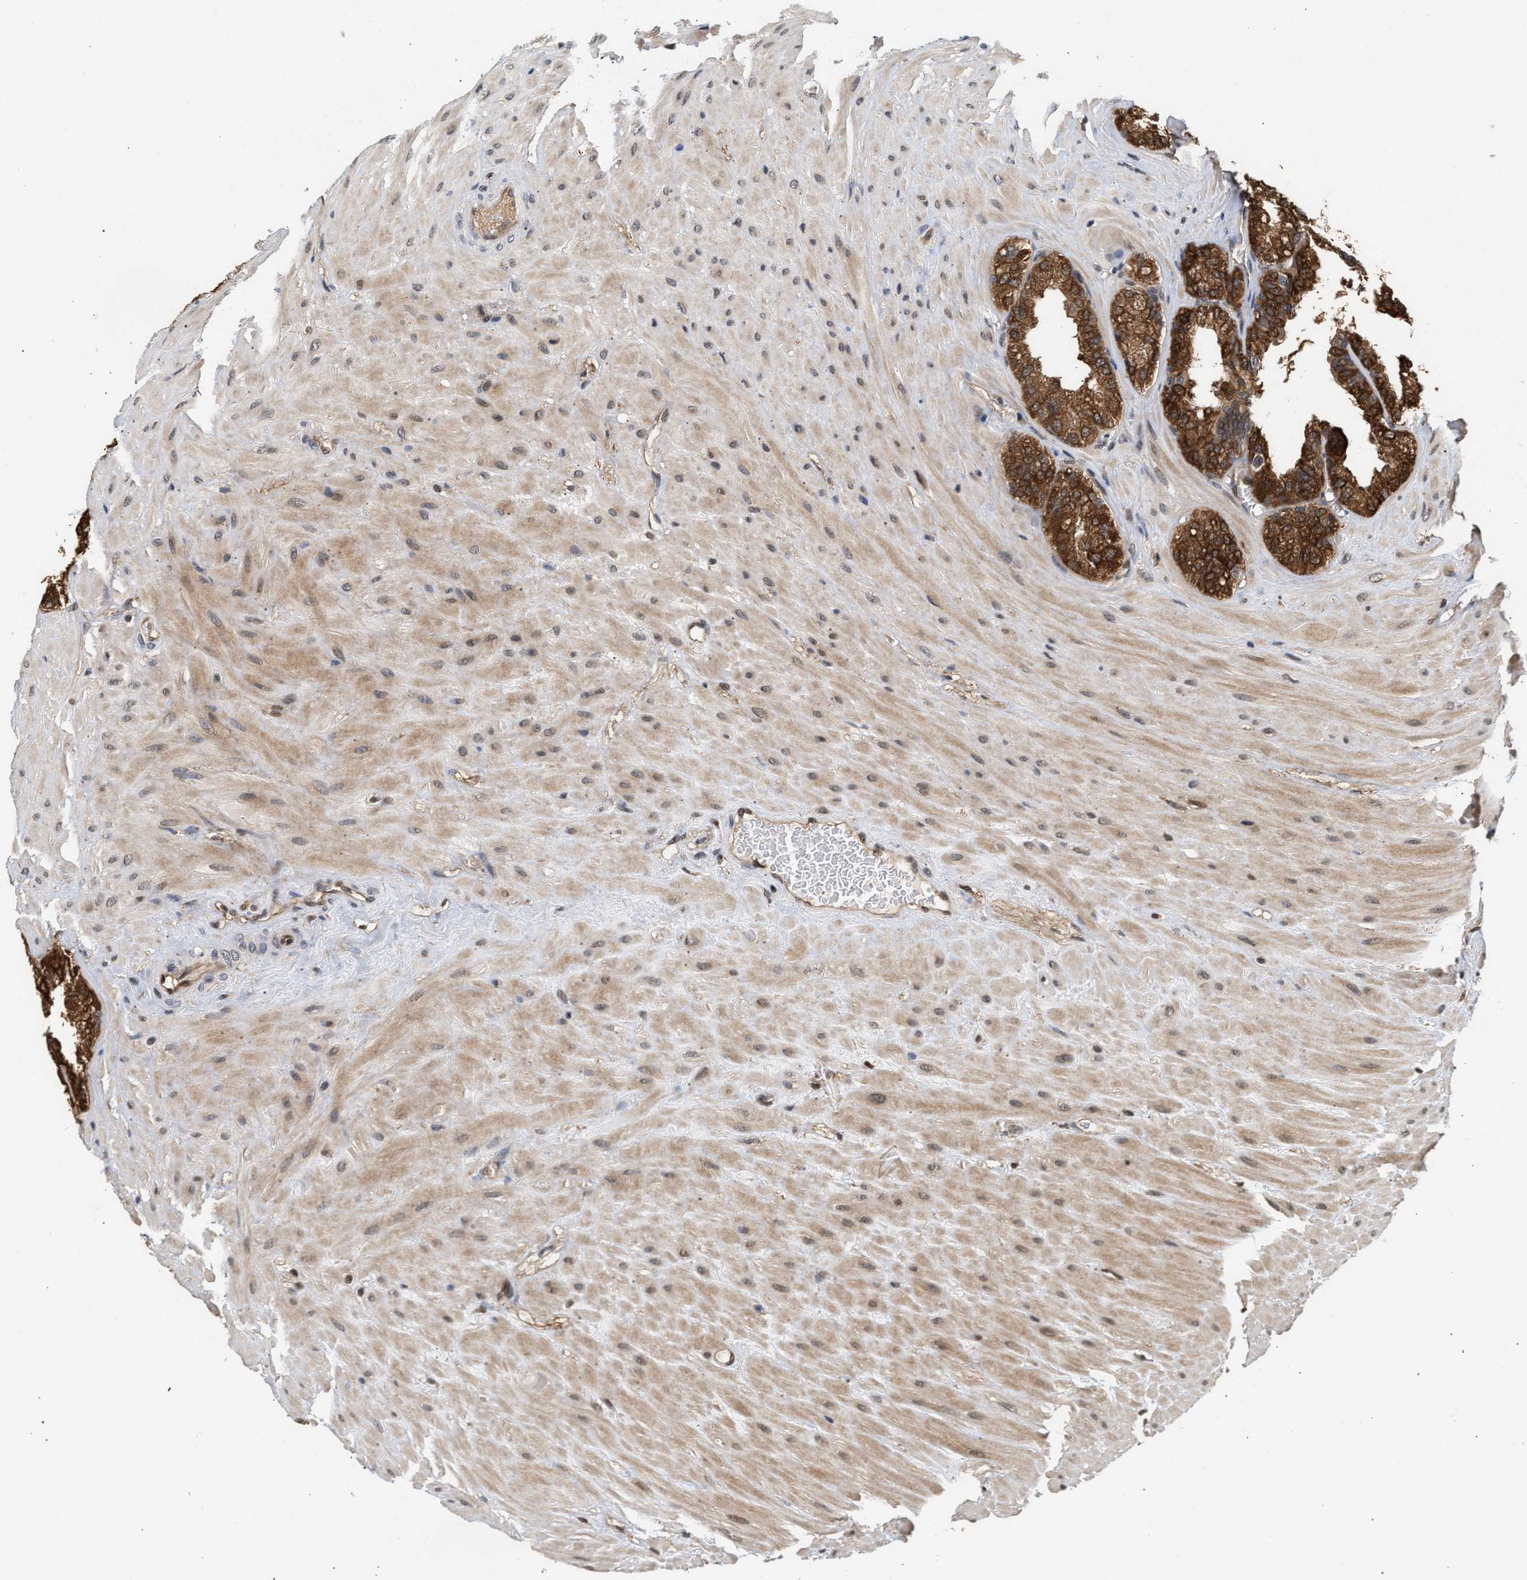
{"staining": {"intensity": "strong", "quantity": ">75%", "location": "cytoplasmic/membranous,nuclear"}, "tissue": "seminal vesicle", "cell_type": "Glandular cells", "image_type": "normal", "snomed": [{"axis": "morphology", "description": "Normal tissue, NOS"}, {"axis": "topography", "description": "Prostate"}, {"axis": "topography", "description": "Seminal veicle"}], "caption": "Immunohistochemistry (DAB) staining of unremarkable seminal vesicle exhibits strong cytoplasmic/membranous,nuclear protein positivity in approximately >75% of glandular cells. Using DAB (3,3'-diaminobenzidine) (brown) and hematoxylin (blue) stains, captured at high magnification using brightfield microscopy.", "gene": "ABHD5", "patient": {"sex": "male", "age": 51}}